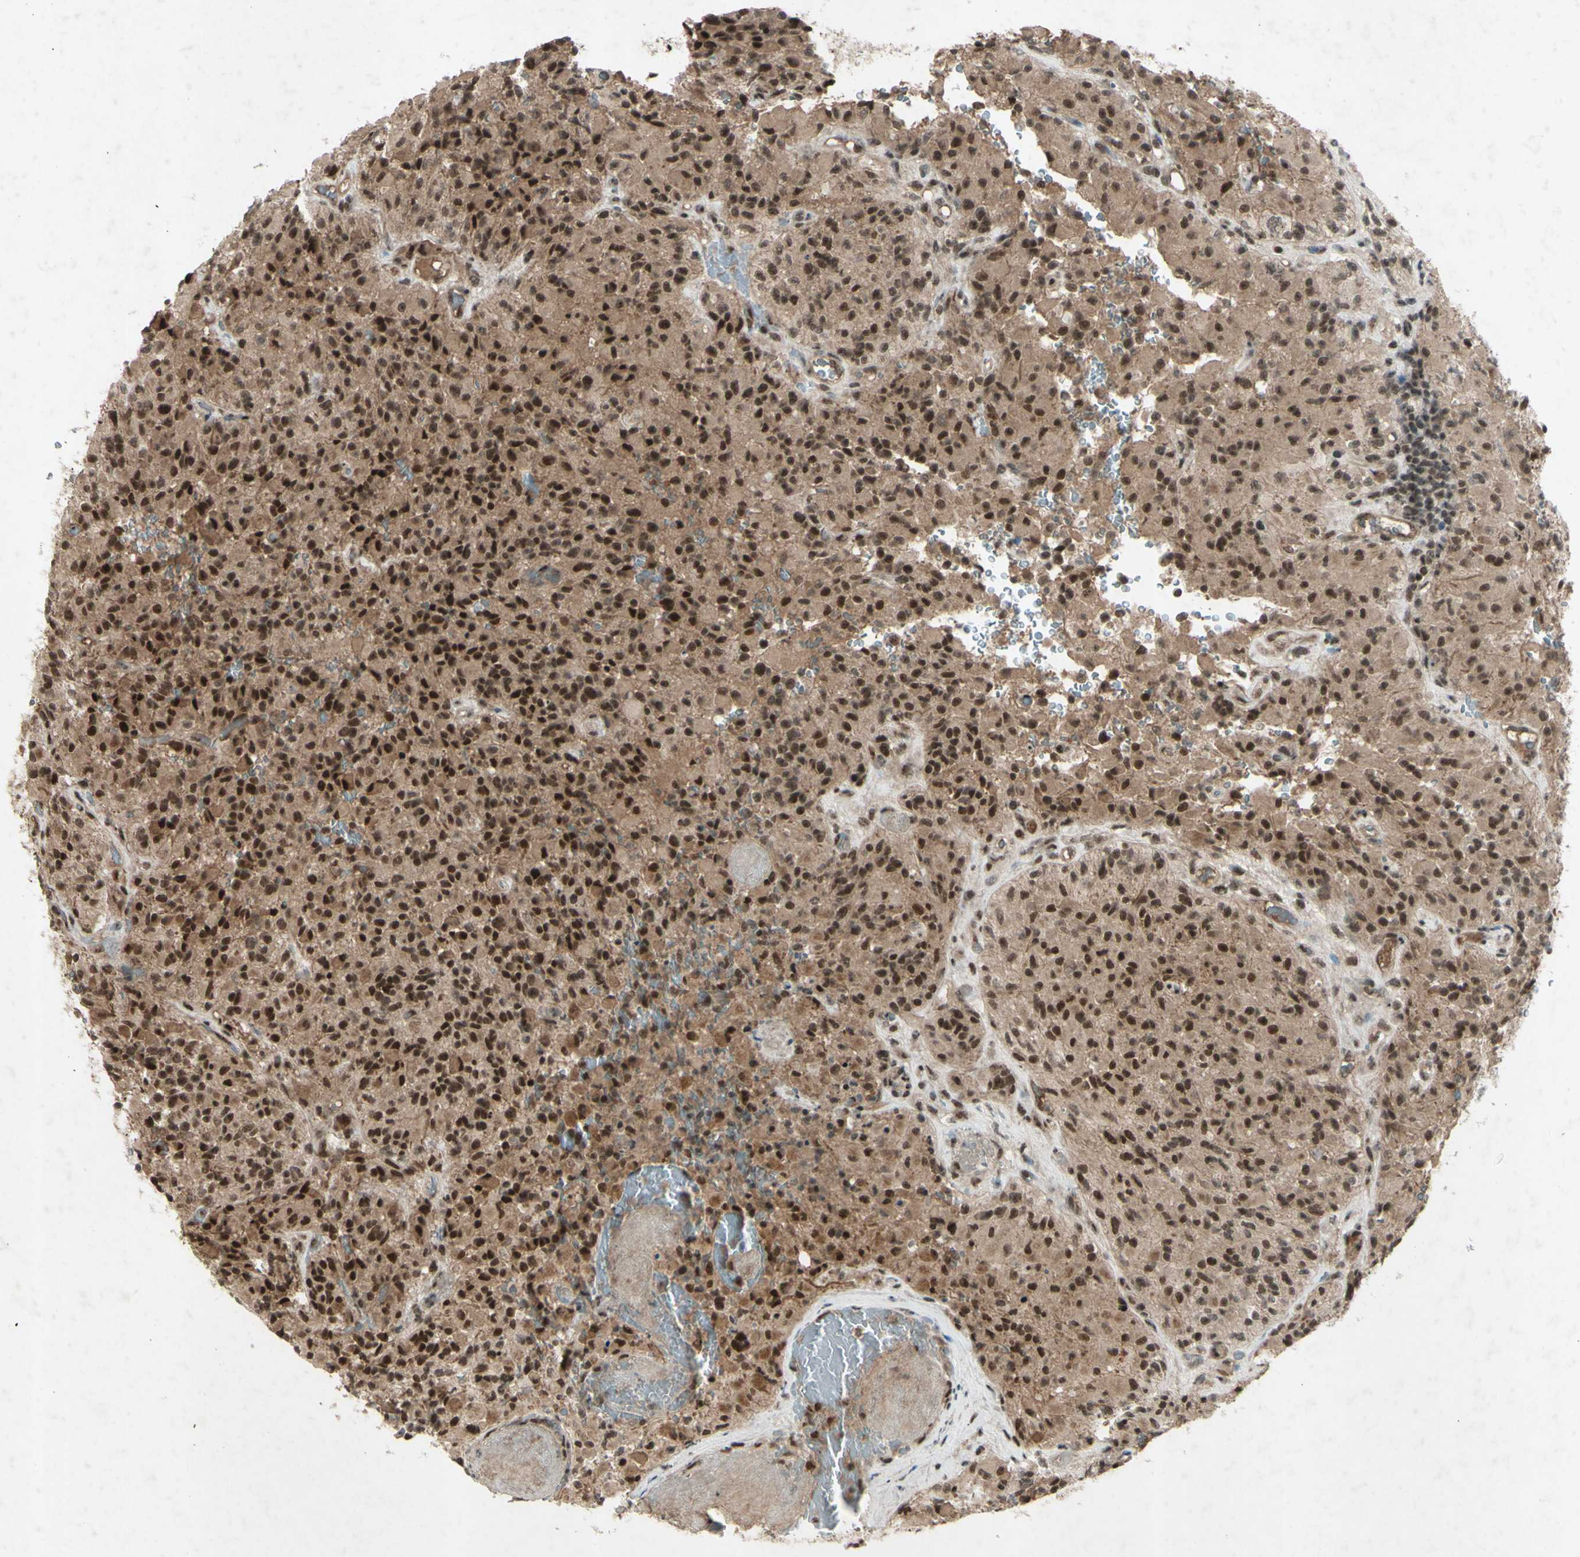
{"staining": {"intensity": "strong", "quantity": ">75%", "location": "nuclear"}, "tissue": "glioma", "cell_type": "Tumor cells", "image_type": "cancer", "snomed": [{"axis": "morphology", "description": "Glioma, malignant, High grade"}, {"axis": "topography", "description": "Brain"}], "caption": "Protein expression analysis of malignant glioma (high-grade) exhibits strong nuclear positivity in about >75% of tumor cells.", "gene": "SNW1", "patient": {"sex": "male", "age": 71}}